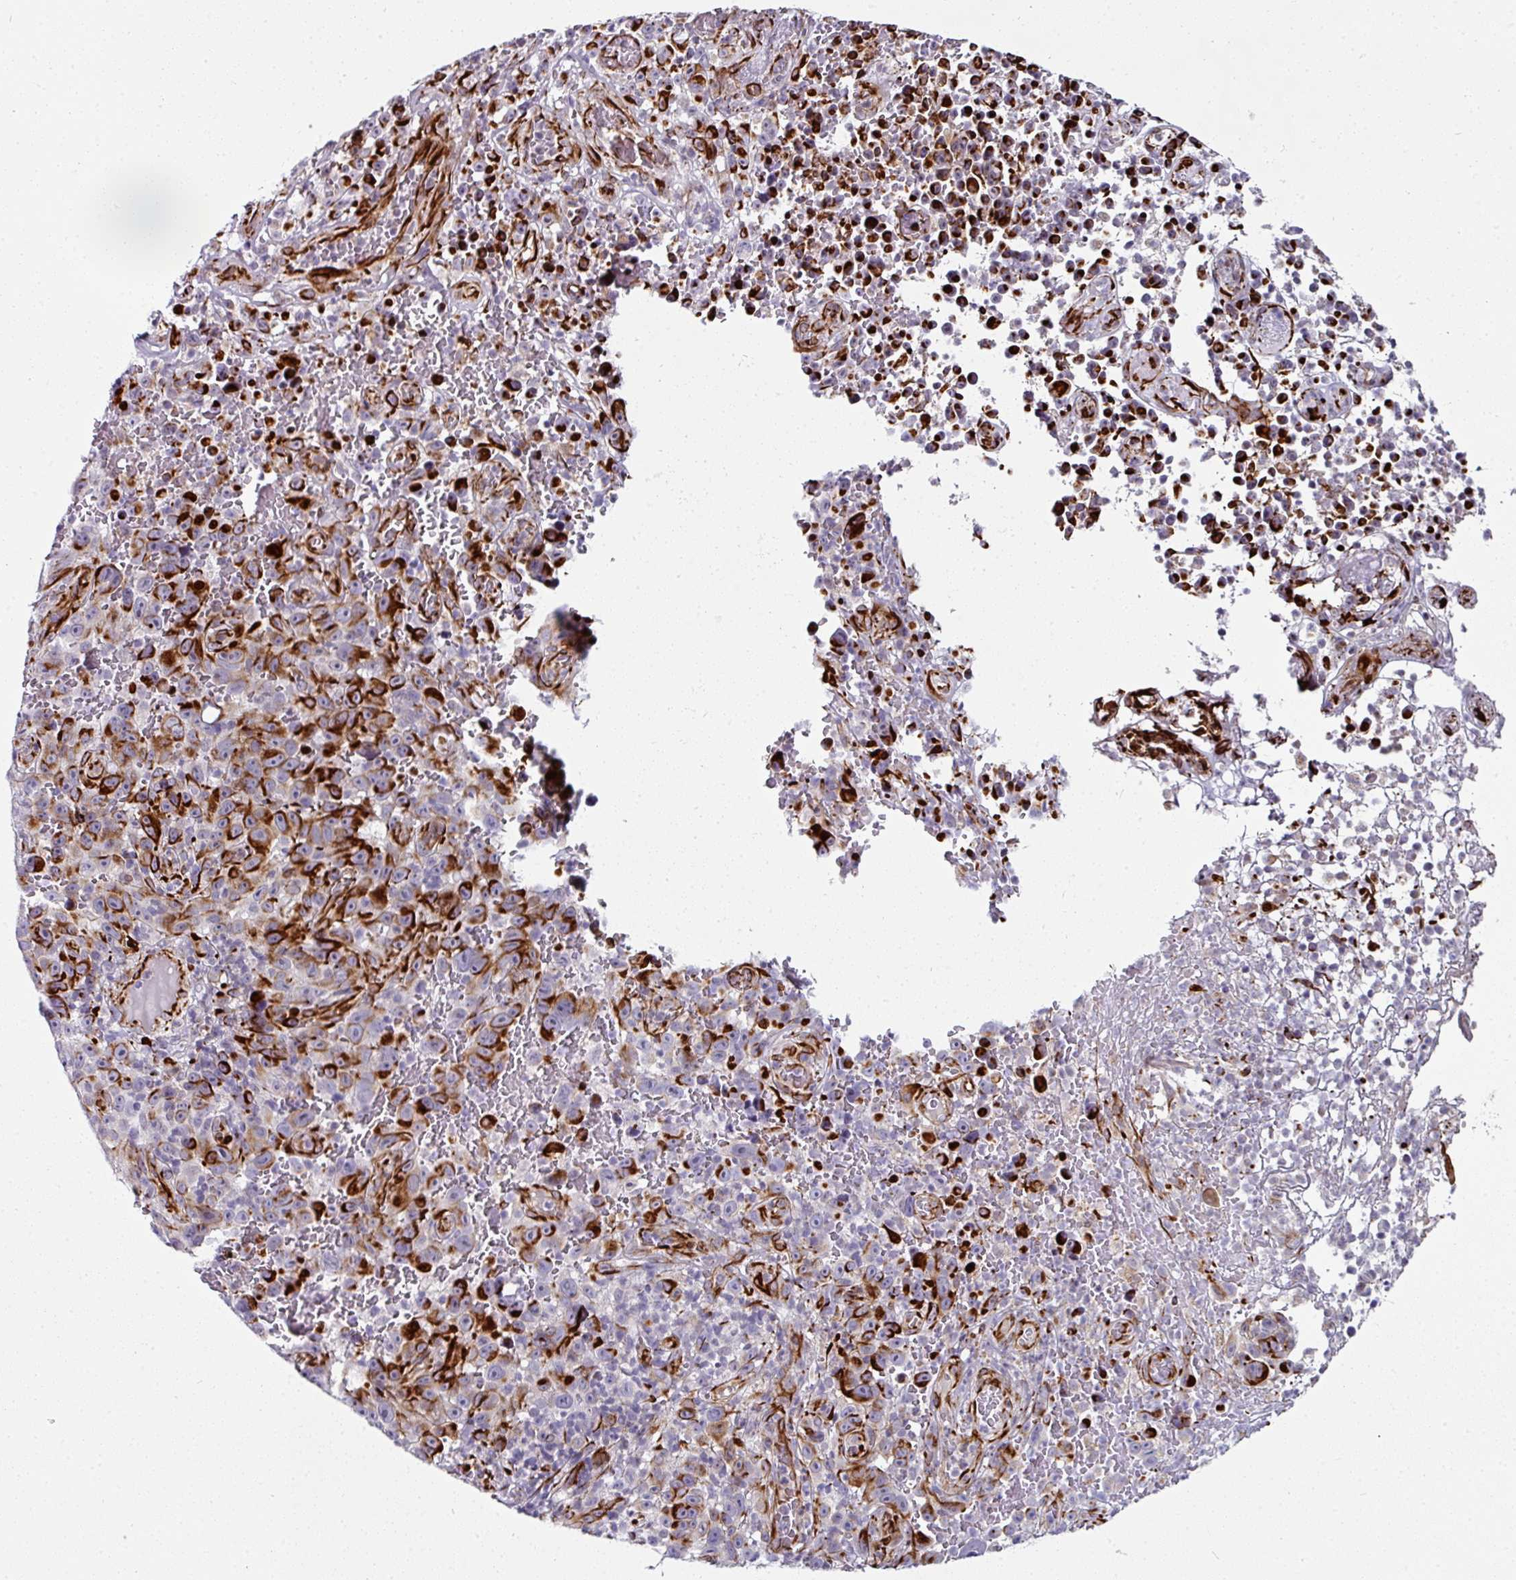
{"staining": {"intensity": "strong", "quantity": "25%-75%", "location": "cytoplasmic/membranous"}, "tissue": "melanoma", "cell_type": "Tumor cells", "image_type": "cancer", "snomed": [{"axis": "morphology", "description": "Malignant melanoma, NOS"}, {"axis": "topography", "description": "Skin"}], "caption": "This image displays IHC staining of melanoma, with high strong cytoplasmic/membranous expression in about 25%-75% of tumor cells.", "gene": "TMPRSS9", "patient": {"sex": "female", "age": 82}}